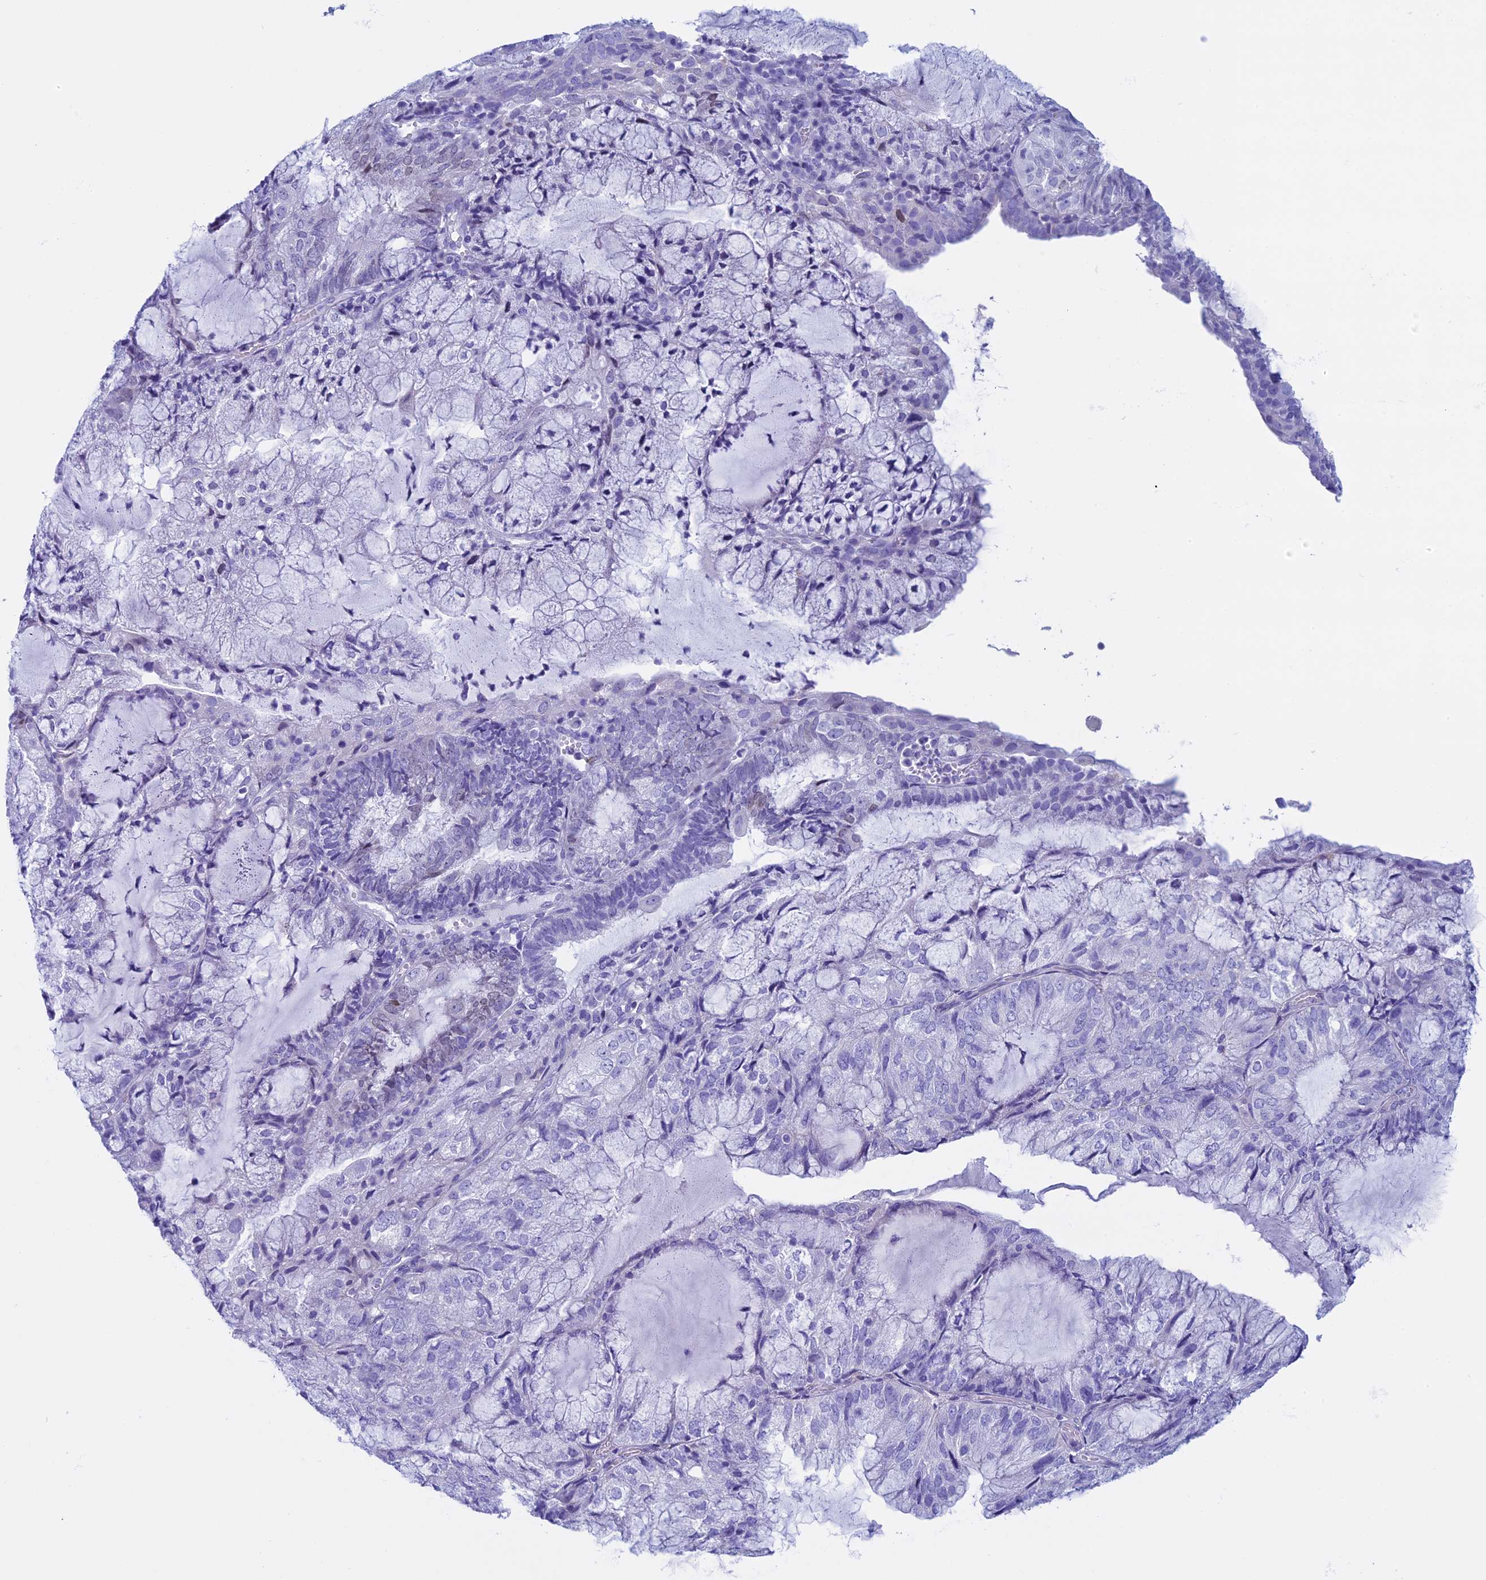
{"staining": {"intensity": "negative", "quantity": "none", "location": "none"}, "tissue": "endometrial cancer", "cell_type": "Tumor cells", "image_type": "cancer", "snomed": [{"axis": "morphology", "description": "Adenocarcinoma, NOS"}, {"axis": "topography", "description": "Endometrium"}], "caption": "This histopathology image is of endometrial adenocarcinoma stained with IHC to label a protein in brown with the nuclei are counter-stained blue. There is no positivity in tumor cells.", "gene": "FAM169A", "patient": {"sex": "female", "age": 81}}